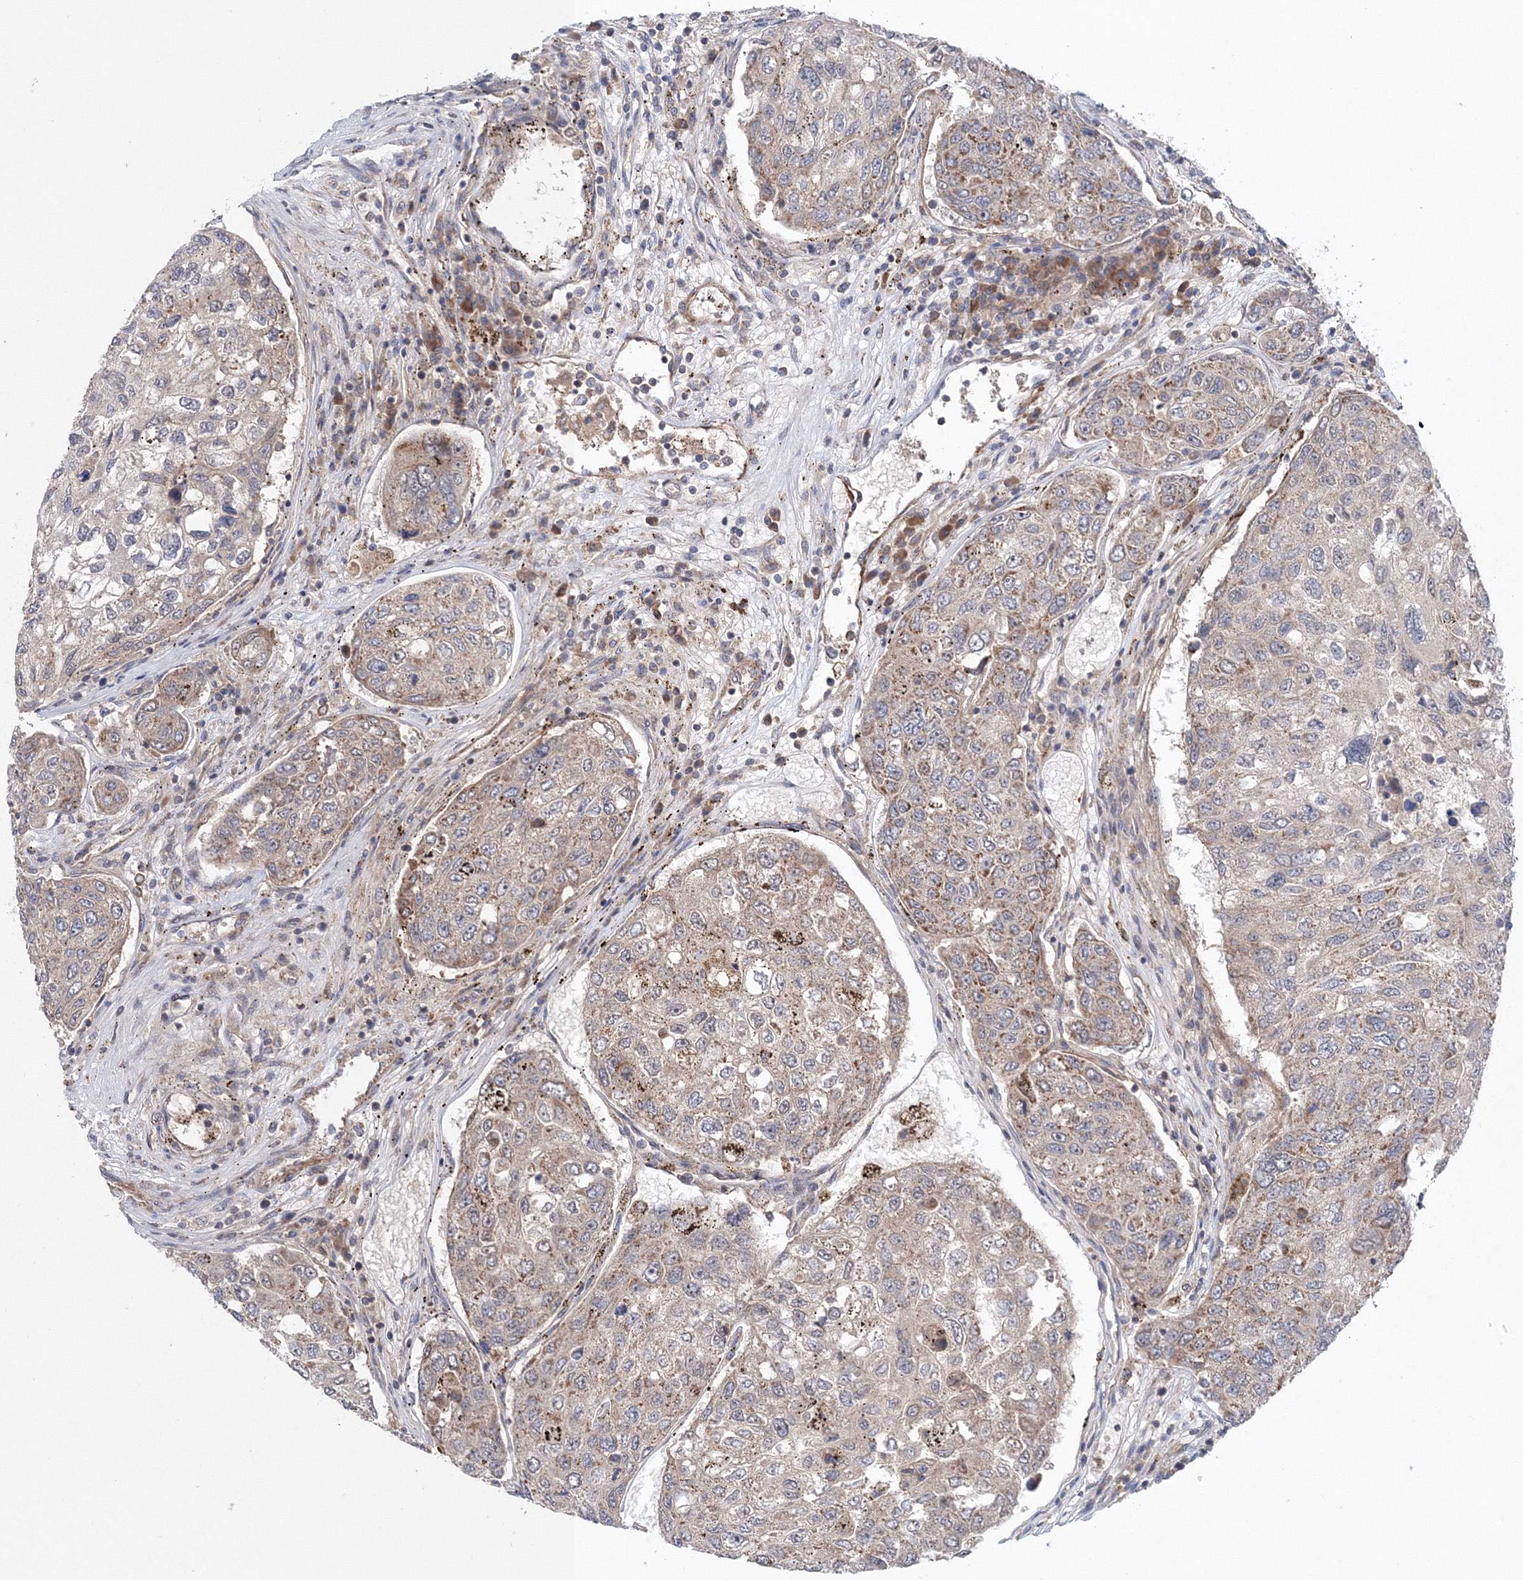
{"staining": {"intensity": "moderate", "quantity": "25%-75%", "location": "cytoplasmic/membranous"}, "tissue": "urothelial cancer", "cell_type": "Tumor cells", "image_type": "cancer", "snomed": [{"axis": "morphology", "description": "Urothelial carcinoma, High grade"}, {"axis": "topography", "description": "Lymph node"}, {"axis": "topography", "description": "Urinary bladder"}], "caption": "Immunohistochemical staining of human urothelial carcinoma (high-grade) displays medium levels of moderate cytoplasmic/membranous protein positivity in about 25%-75% of tumor cells.", "gene": "NOA1", "patient": {"sex": "male", "age": 51}}